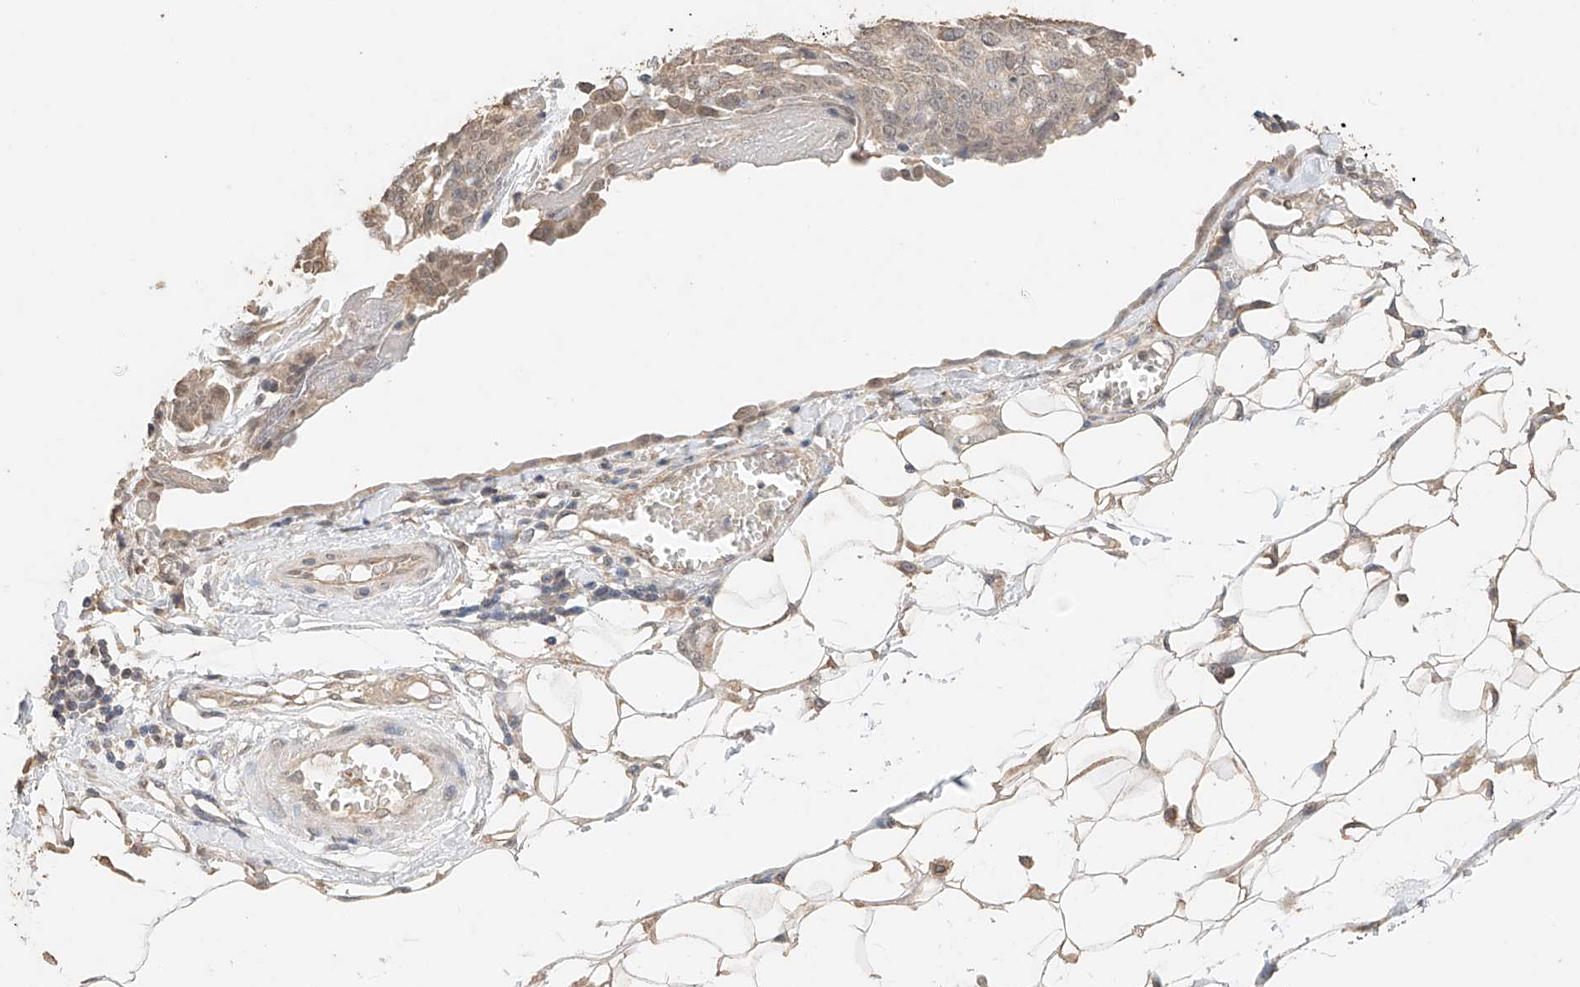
{"staining": {"intensity": "weak", "quantity": "25%-75%", "location": "cytoplasmic/membranous,nuclear"}, "tissue": "ovarian cancer", "cell_type": "Tumor cells", "image_type": "cancer", "snomed": [{"axis": "morphology", "description": "Cystadenocarcinoma, serous, NOS"}, {"axis": "topography", "description": "Soft tissue"}, {"axis": "topography", "description": "Ovary"}], "caption": "IHC photomicrograph of human ovarian serous cystadenocarcinoma stained for a protein (brown), which demonstrates low levels of weak cytoplasmic/membranous and nuclear positivity in about 25%-75% of tumor cells.", "gene": "IL22RA2", "patient": {"sex": "female", "age": 57}}